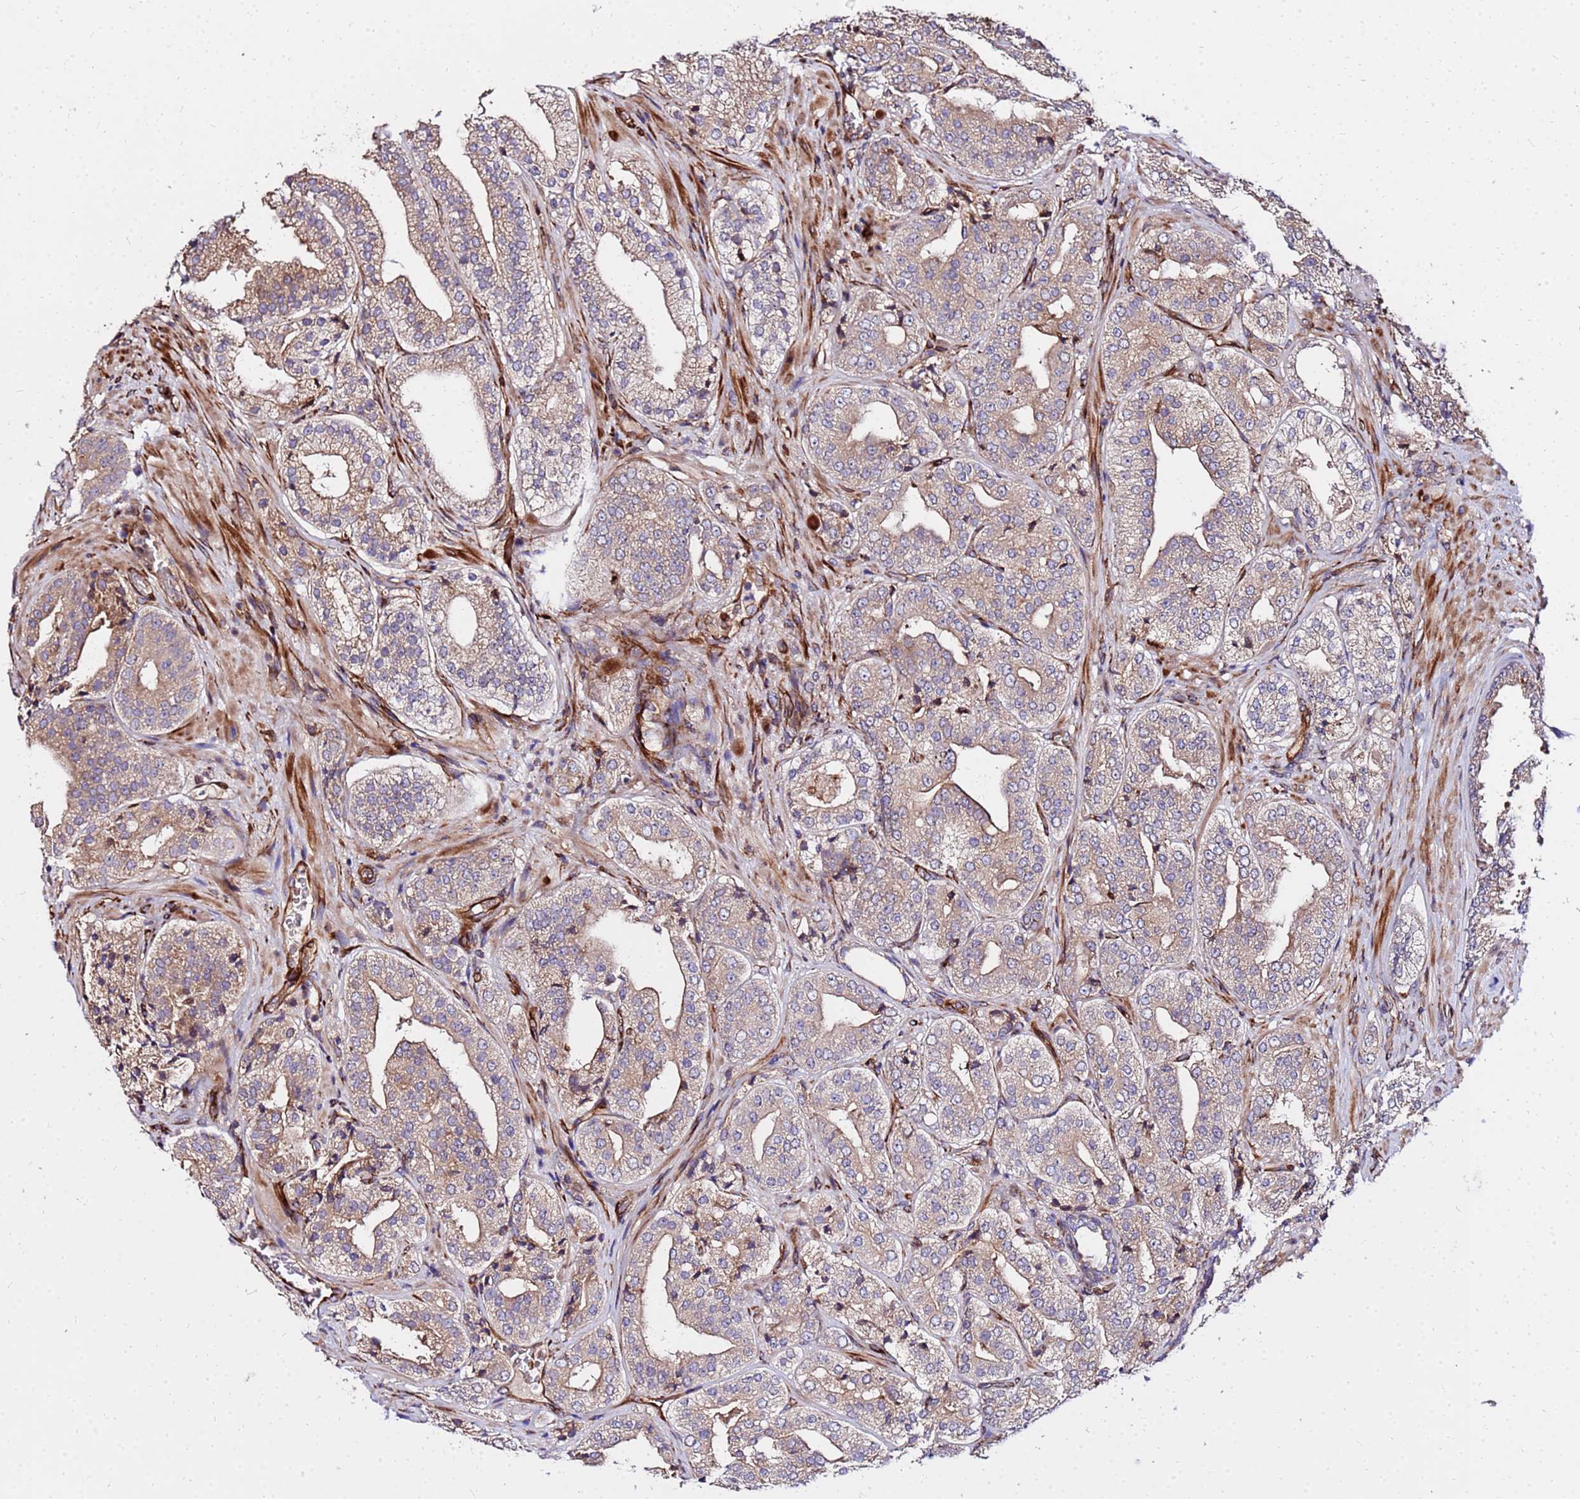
{"staining": {"intensity": "moderate", "quantity": ">75%", "location": "cytoplasmic/membranous"}, "tissue": "prostate cancer", "cell_type": "Tumor cells", "image_type": "cancer", "snomed": [{"axis": "morphology", "description": "Adenocarcinoma, High grade"}, {"axis": "topography", "description": "Prostate"}], "caption": "A brown stain labels moderate cytoplasmic/membranous expression of a protein in prostate cancer (adenocarcinoma (high-grade)) tumor cells.", "gene": "WWC2", "patient": {"sex": "male", "age": 71}}